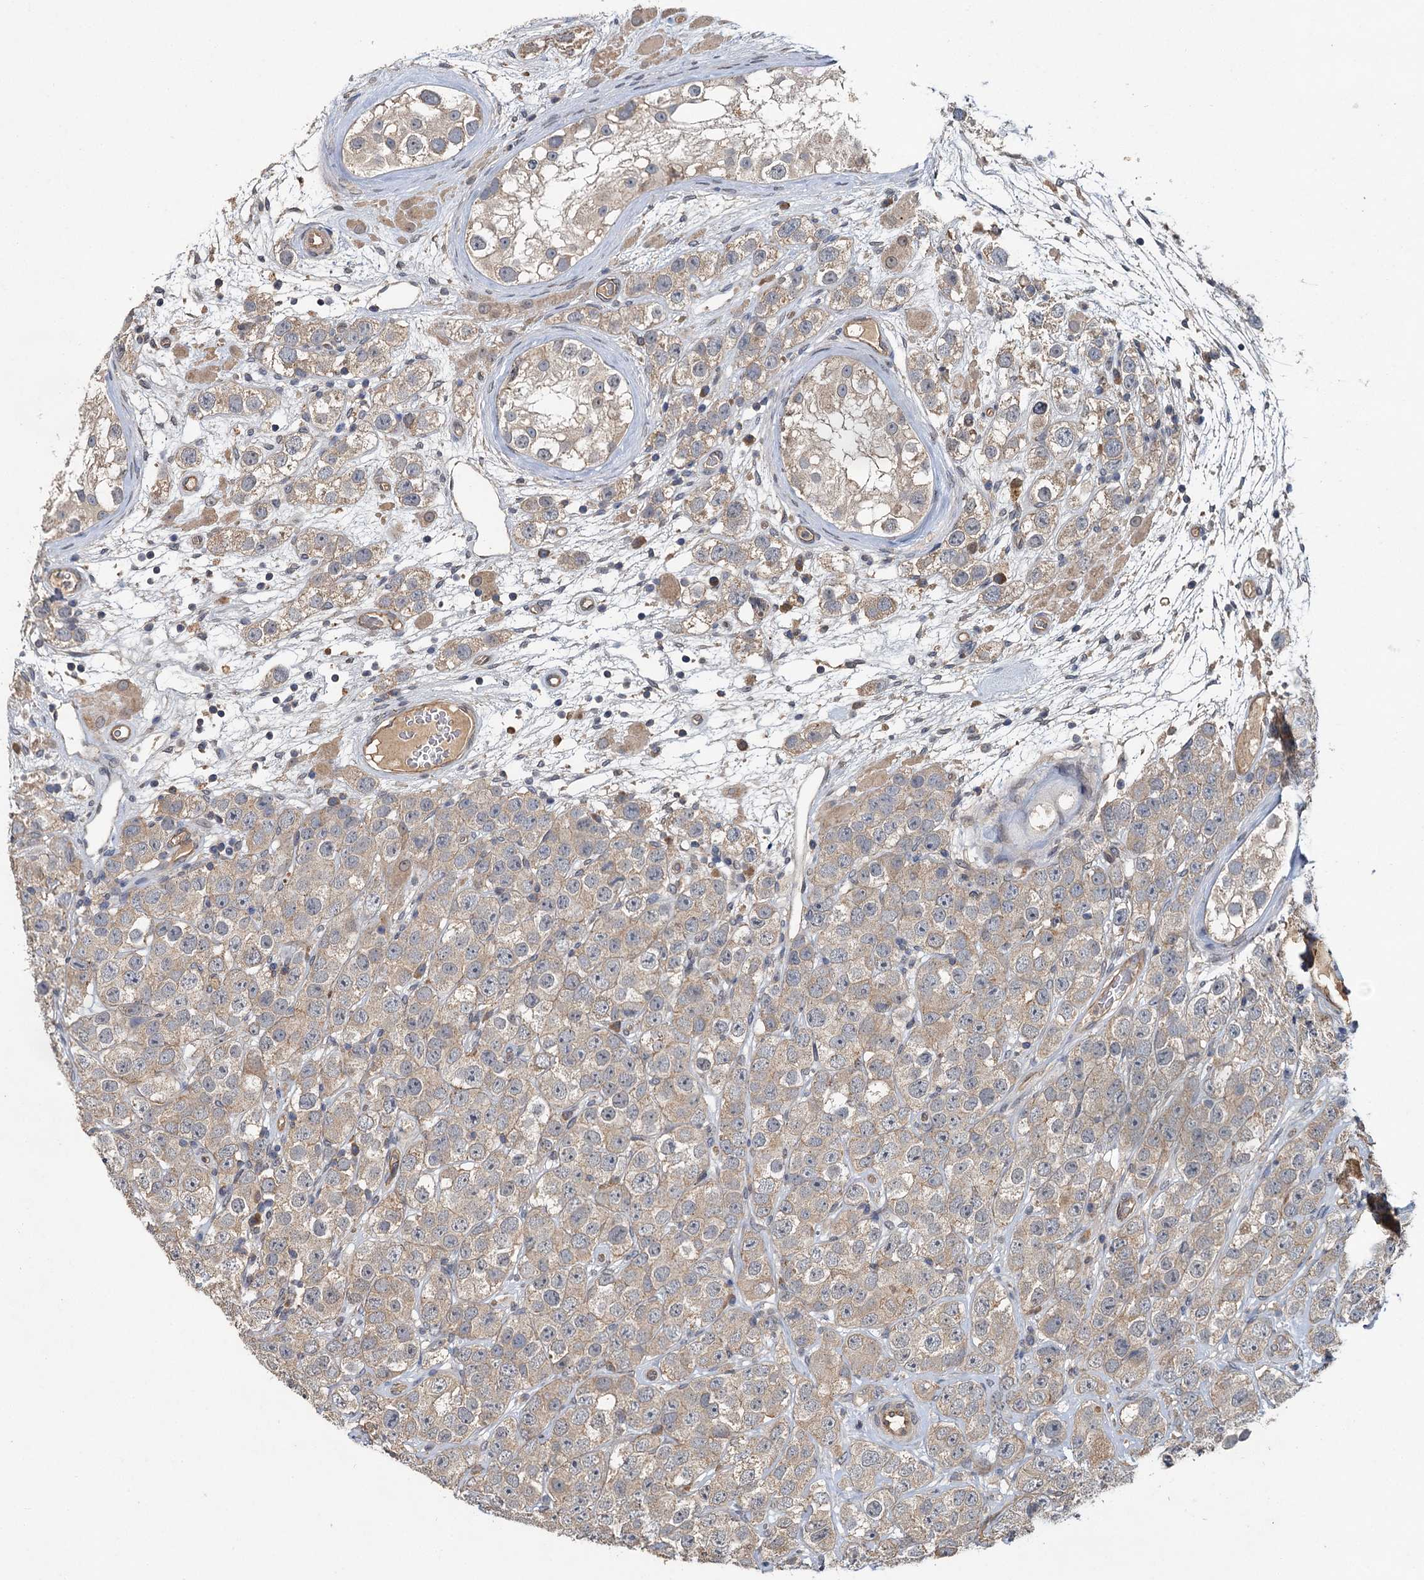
{"staining": {"intensity": "weak", "quantity": ">75%", "location": "cytoplasmic/membranous"}, "tissue": "testis cancer", "cell_type": "Tumor cells", "image_type": "cancer", "snomed": [{"axis": "morphology", "description": "Seminoma, NOS"}, {"axis": "topography", "description": "Testis"}], "caption": "The histopathology image shows immunohistochemical staining of testis cancer. There is weak cytoplasmic/membranous expression is seen in about >75% of tumor cells.", "gene": "ZNF324", "patient": {"sex": "male", "age": 28}}